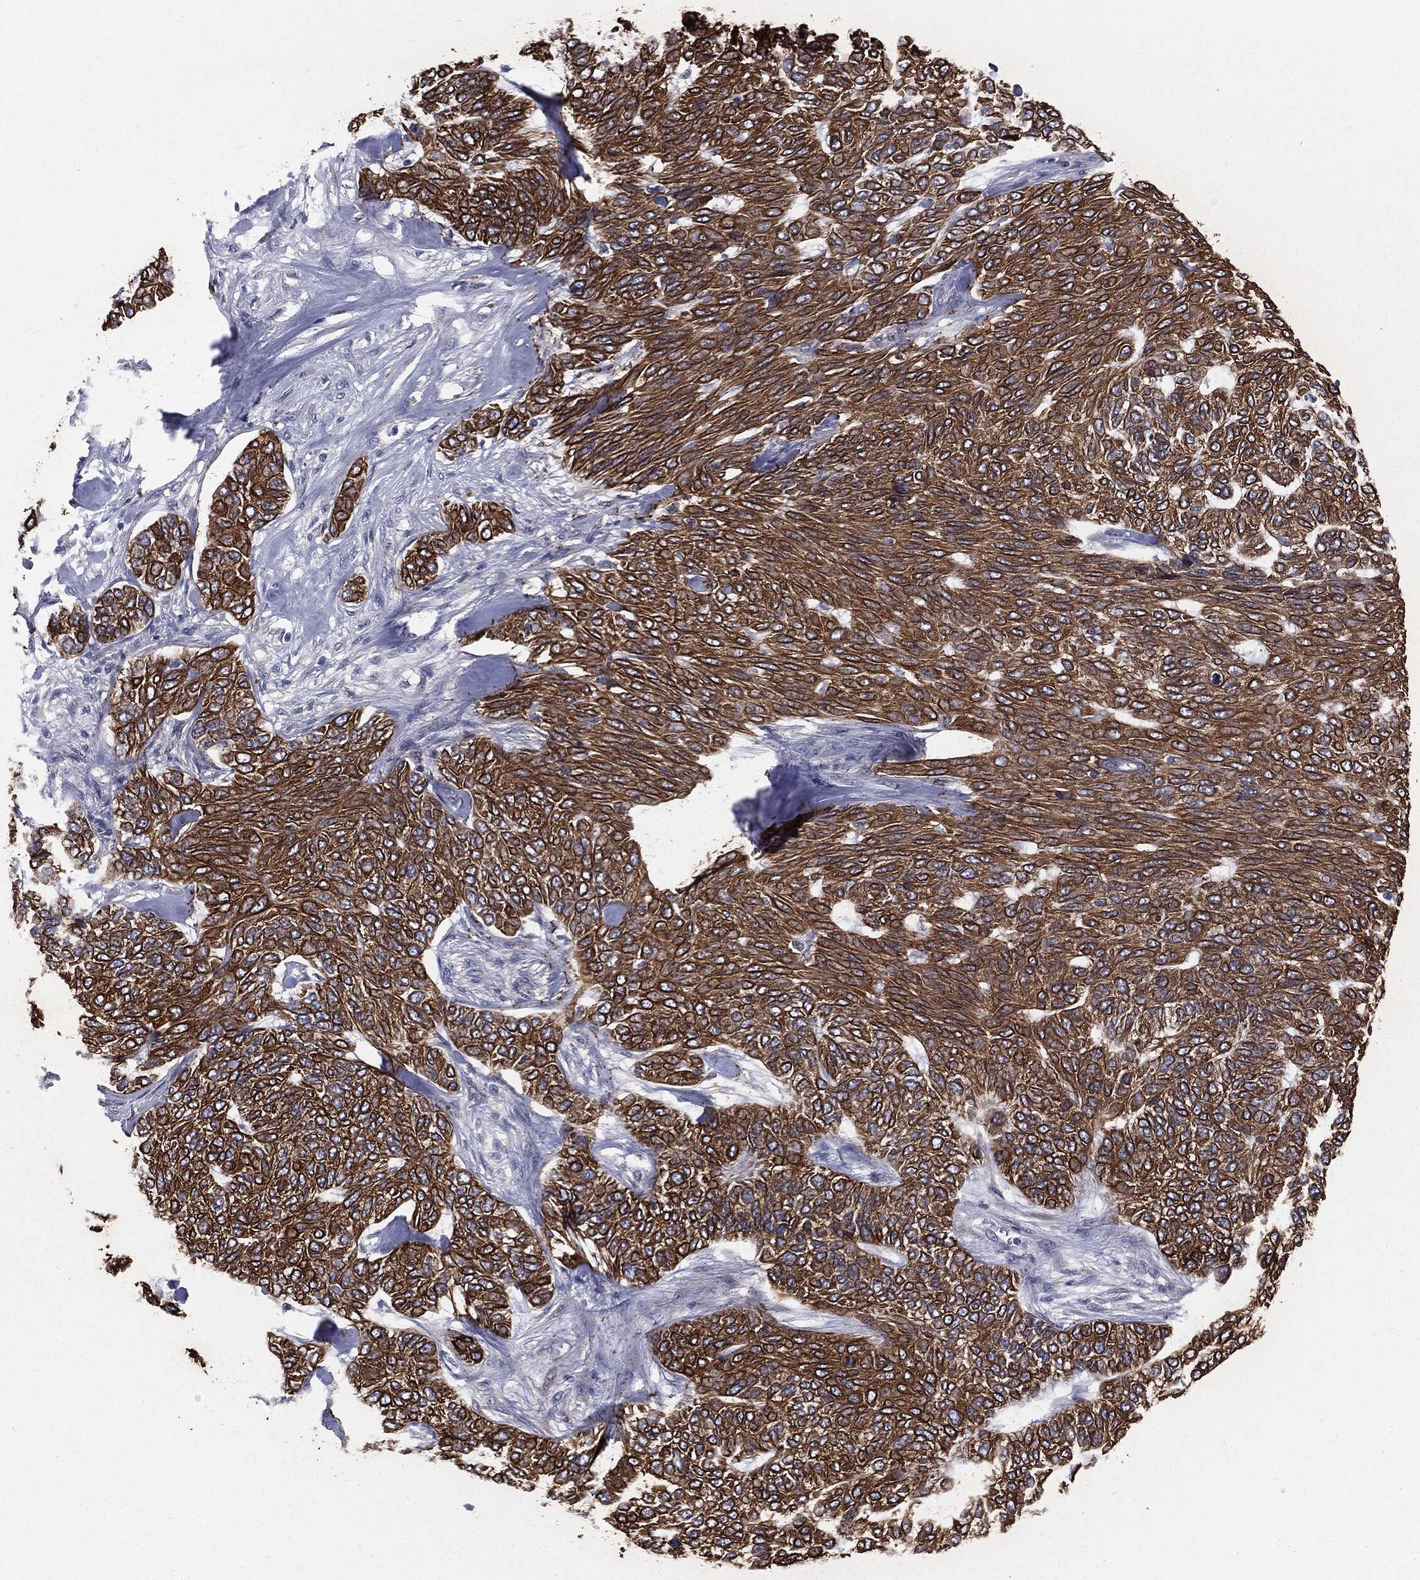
{"staining": {"intensity": "strong", "quantity": ">75%", "location": "cytoplasmic/membranous"}, "tissue": "skin cancer", "cell_type": "Tumor cells", "image_type": "cancer", "snomed": [{"axis": "morphology", "description": "Basal cell carcinoma"}, {"axis": "topography", "description": "Skin"}], "caption": "Skin basal cell carcinoma tissue reveals strong cytoplasmic/membranous positivity in approximately >75% of tumor cells", "gene": "KRT5", "patient": {"sex": "female", "age": 65}}